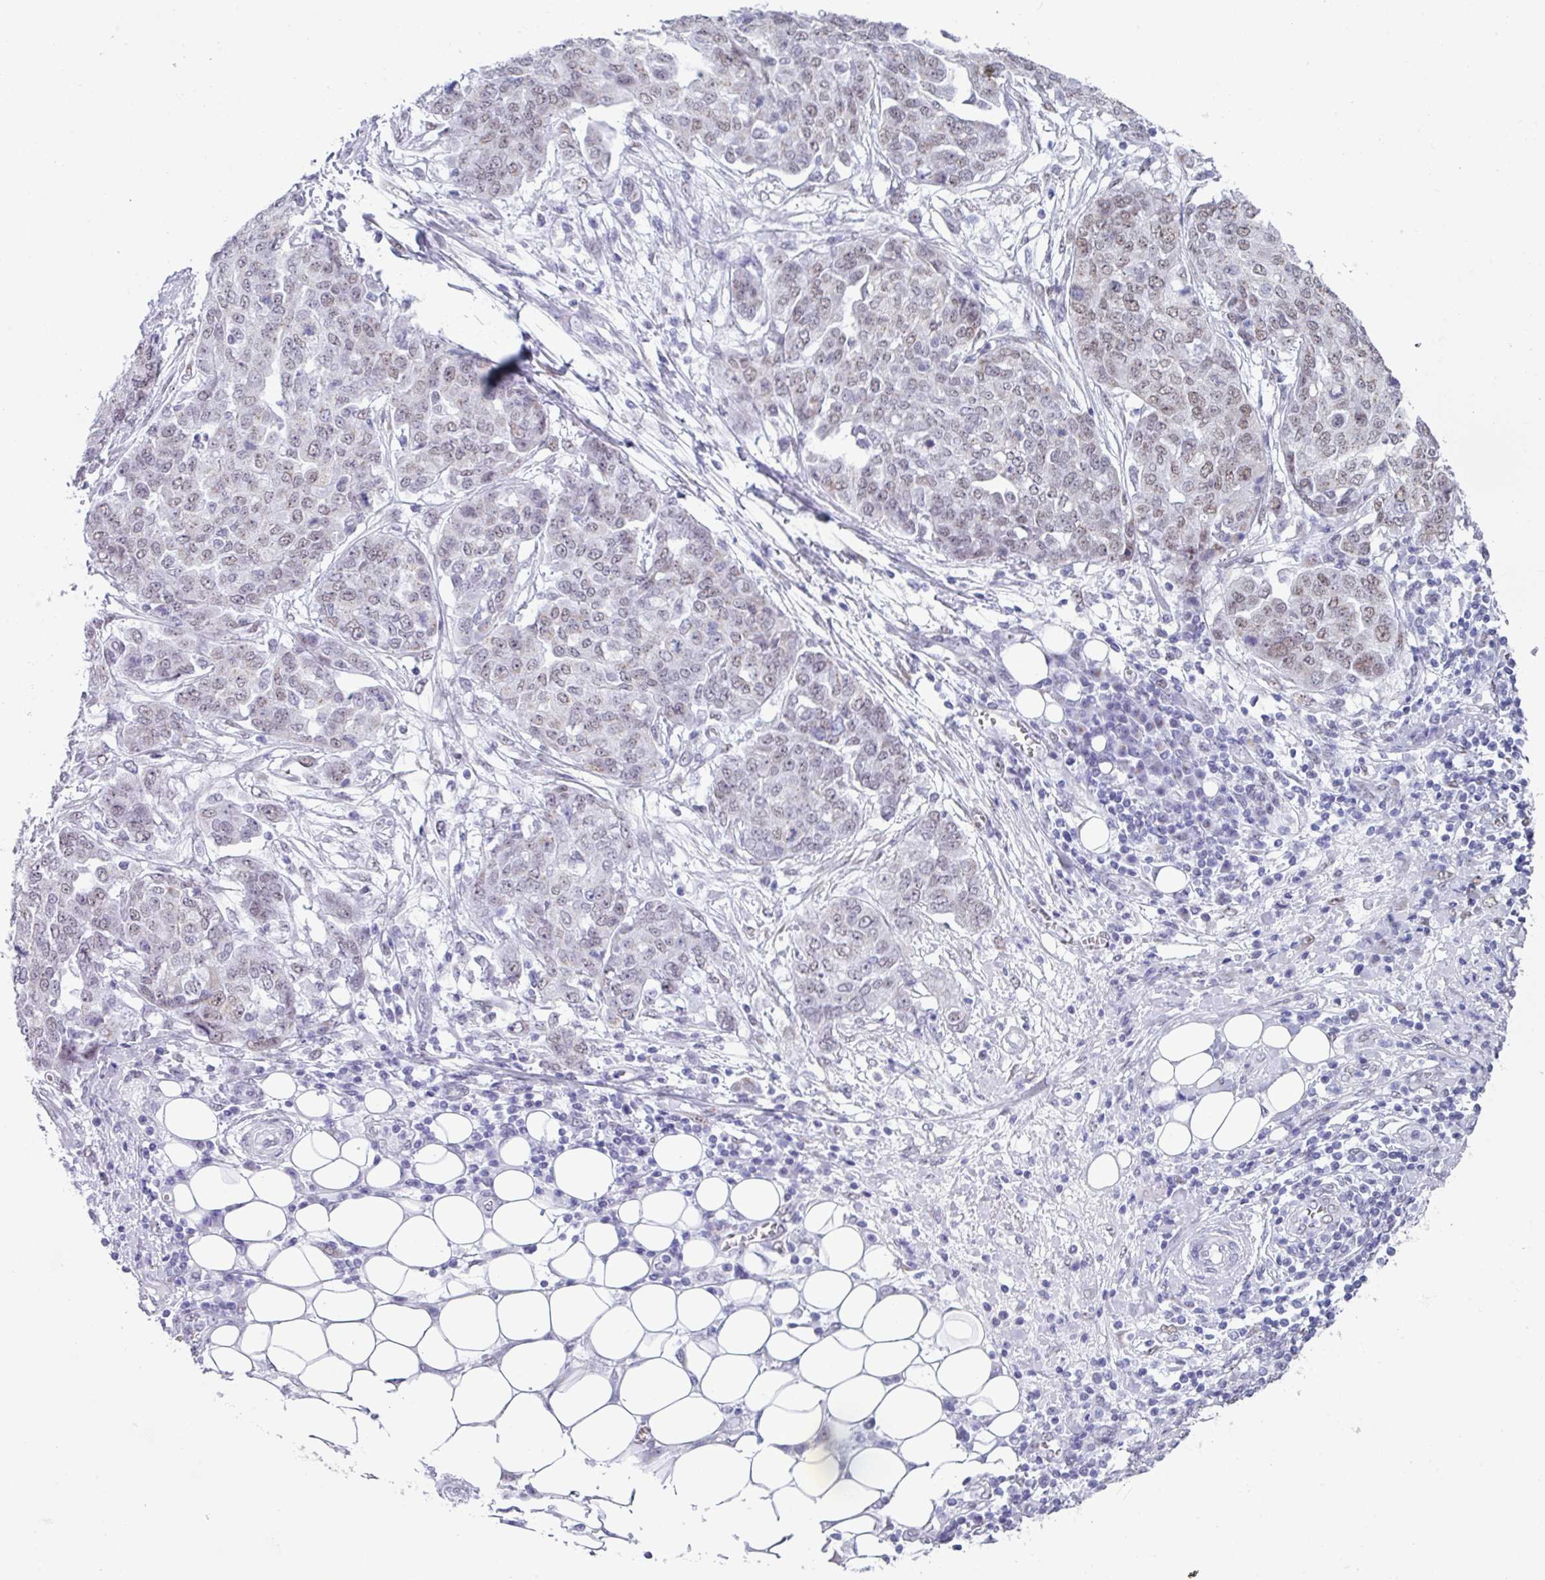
{"staining": {"intensity": "weak", "quantity": "<25%", "location": "nuclear"}, "tissue": "ovarian cancer", "cell_type": "Tumor cells", "image_type": "cancer", "snomed": [{"axis": "morphology", "description": "Cystadenocarcinoma, serous, NOS"}, {"axis": "topography", "description": "Soft tissue"}, {"axis": "topography", "description": "Ovary"}], "caption": "Serous cystadenocarcinoma (ovarian) stained for a protein using immunohistochemistry (IHC) reveals no staining tumor cells.", "gene": "PUF60", "patient": {"sex": "female", "age": 57}}